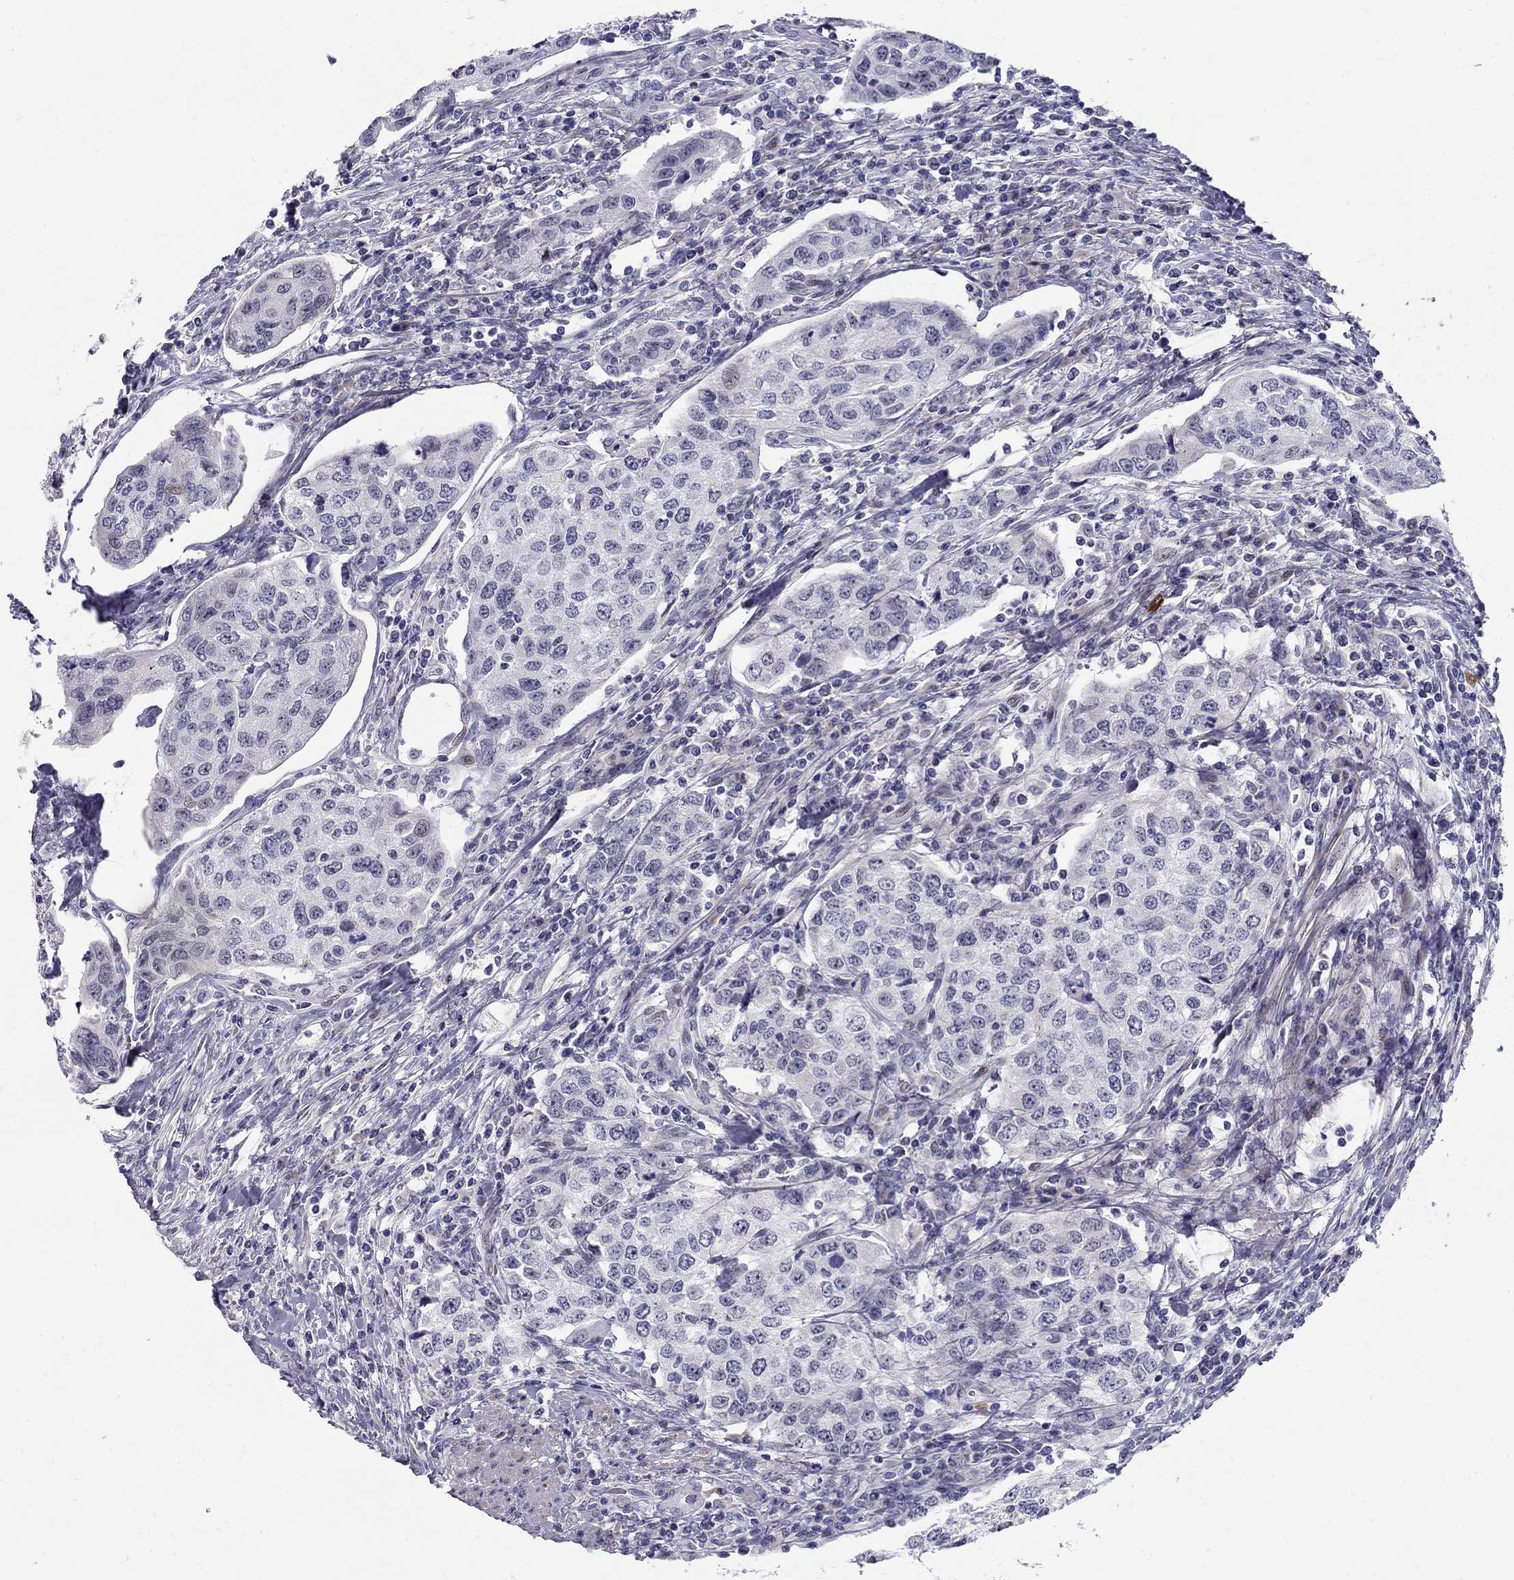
{"staining": {"intensity": "negative", "quantity": "none", "location": "none"}, "tissue": "urothelial cancer", "cell_type": "Tumor cells", "image_type": "cancer", "snomed": [{"axis": "morphology", "description": "Urothelial carcinoma, High grade"}, {"axis": "topography", "description": "Urinary bladder"}], "caption": "Tumor cells show no significant protein expression in high-grade urothelial carcinoma.", "gene": "C8orf88", "patient": {"sex": "female", "age": 78}}